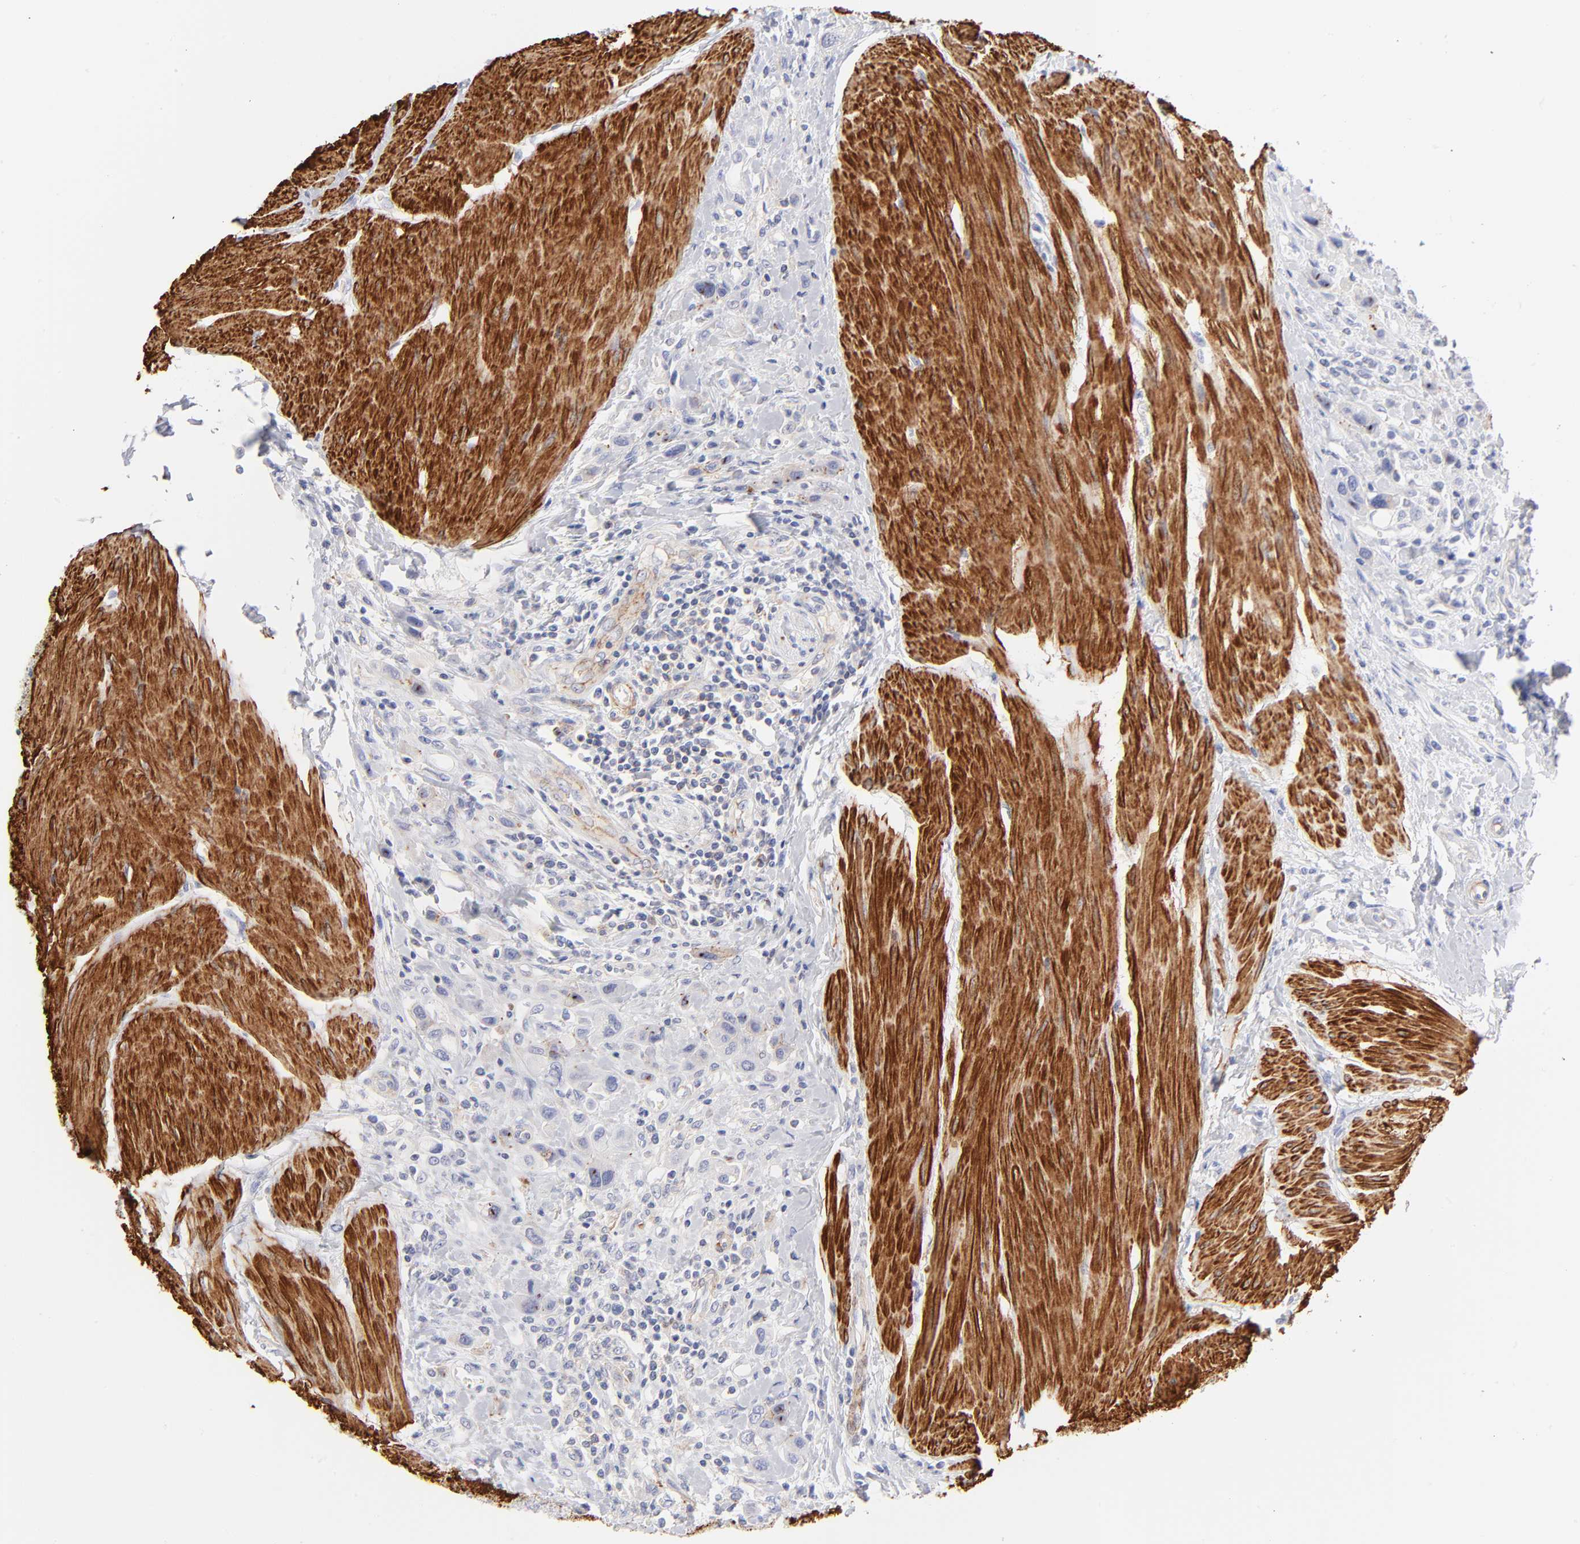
{"staining": {"intensity": "negative", "quantity": "none", "location": "none"}, "tissue": "urothelial cancer", "cell_type": "Tumor cells", "image_type": "cancer", "snomed": [{"axis": "morphology", "description": "Urothelial carcinoma, High grade"}, {"axis": "topography", "description": "Urinary bladder"}], "caption": "Tumor cells show no significant expression in urothelial carcinoma (high-grade). (DAB (3,3'-diaminobenzidine) immunohistochemistry visualized using brightfield microscopy, high magnification).", "gene": "ACTA2", "patient": {"sex": "male", "age": 50}}